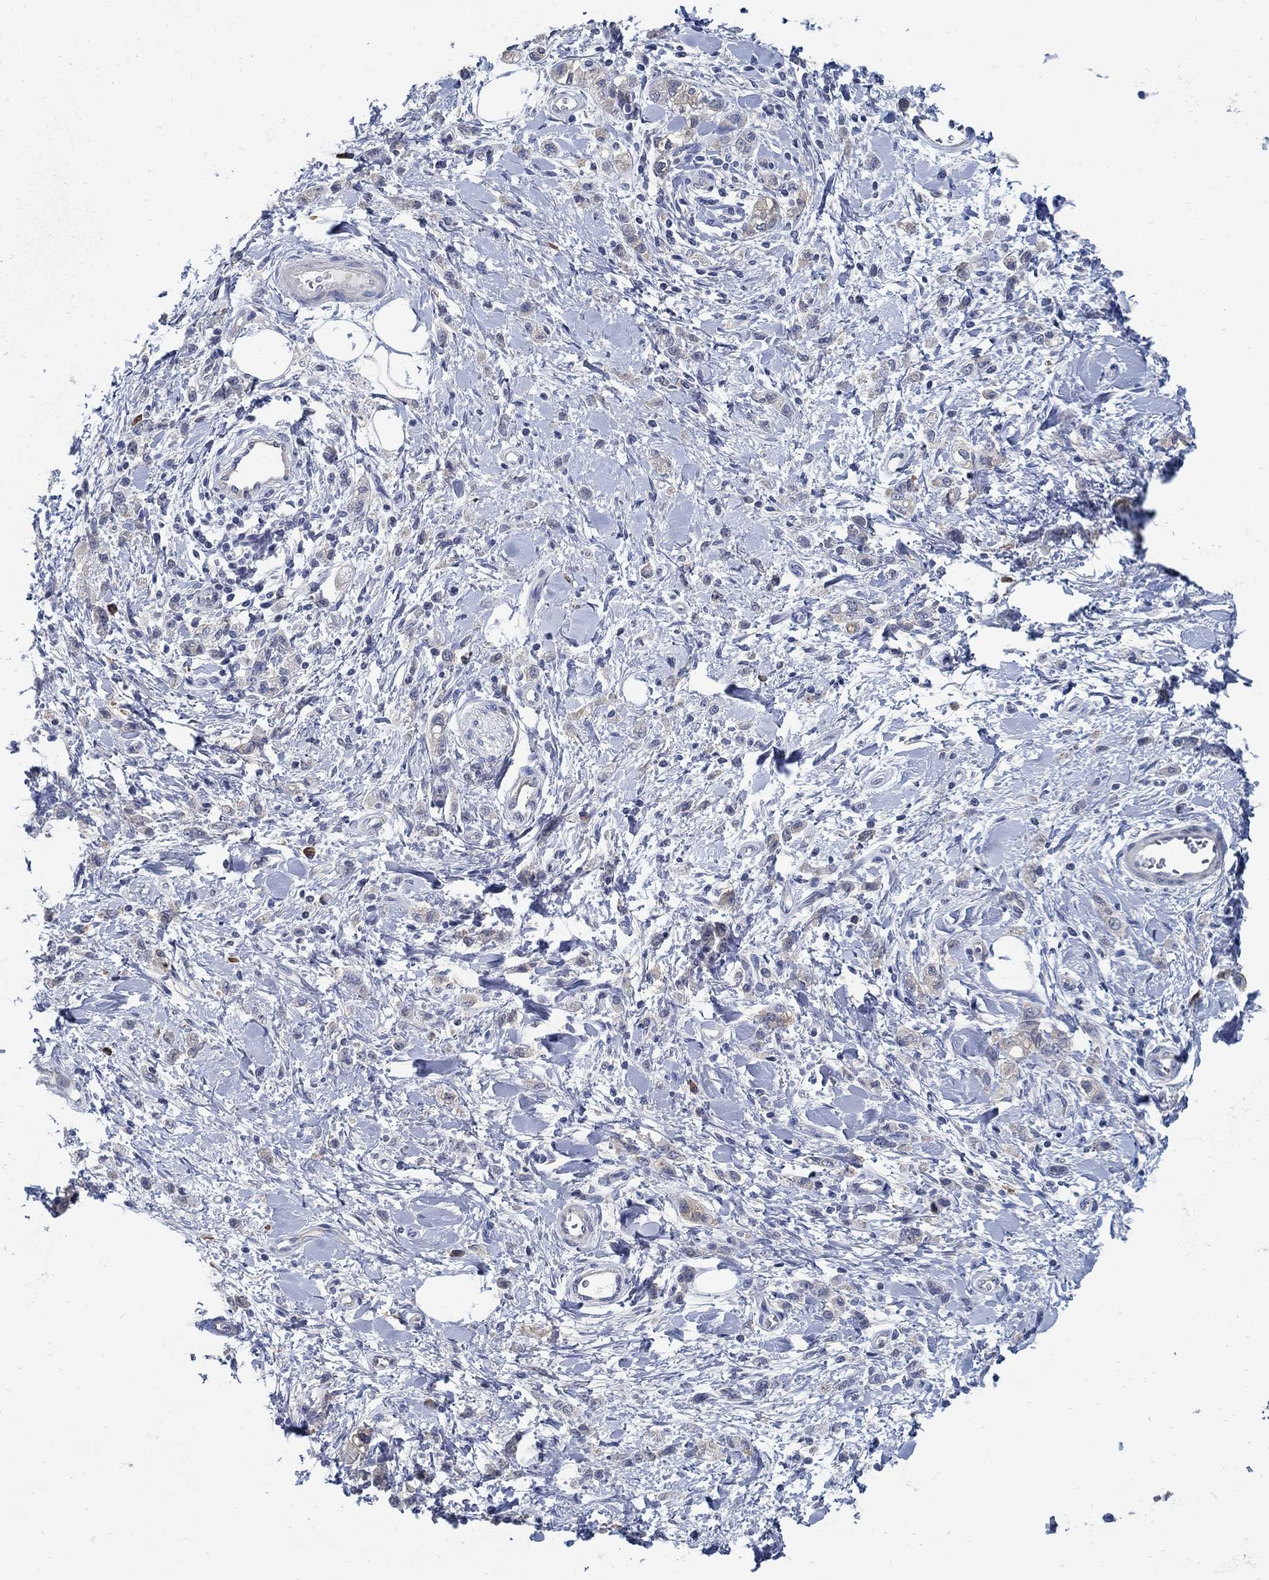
{"staining": {"intensity": "weak", "quantity": "25%-75%", "location": "cytoplasmic/membranous"}, "tissue": "stomach cancer", "cell_type": "Tumor cells", "image_type": "cancer", "snomed": [{"axis": "morphology", "description": "Adenocarcinoma, NOS"}, {"axis": "topography", "description": "Stomach"}], "caption": "Protein staining reveals weak cytoplasmic/membranous expression in about 25%-75% of tumor cells in stomach adenocarcinoma.", "gene": "PCDH11X", "patient": {"sex": "male", "age": 77}}